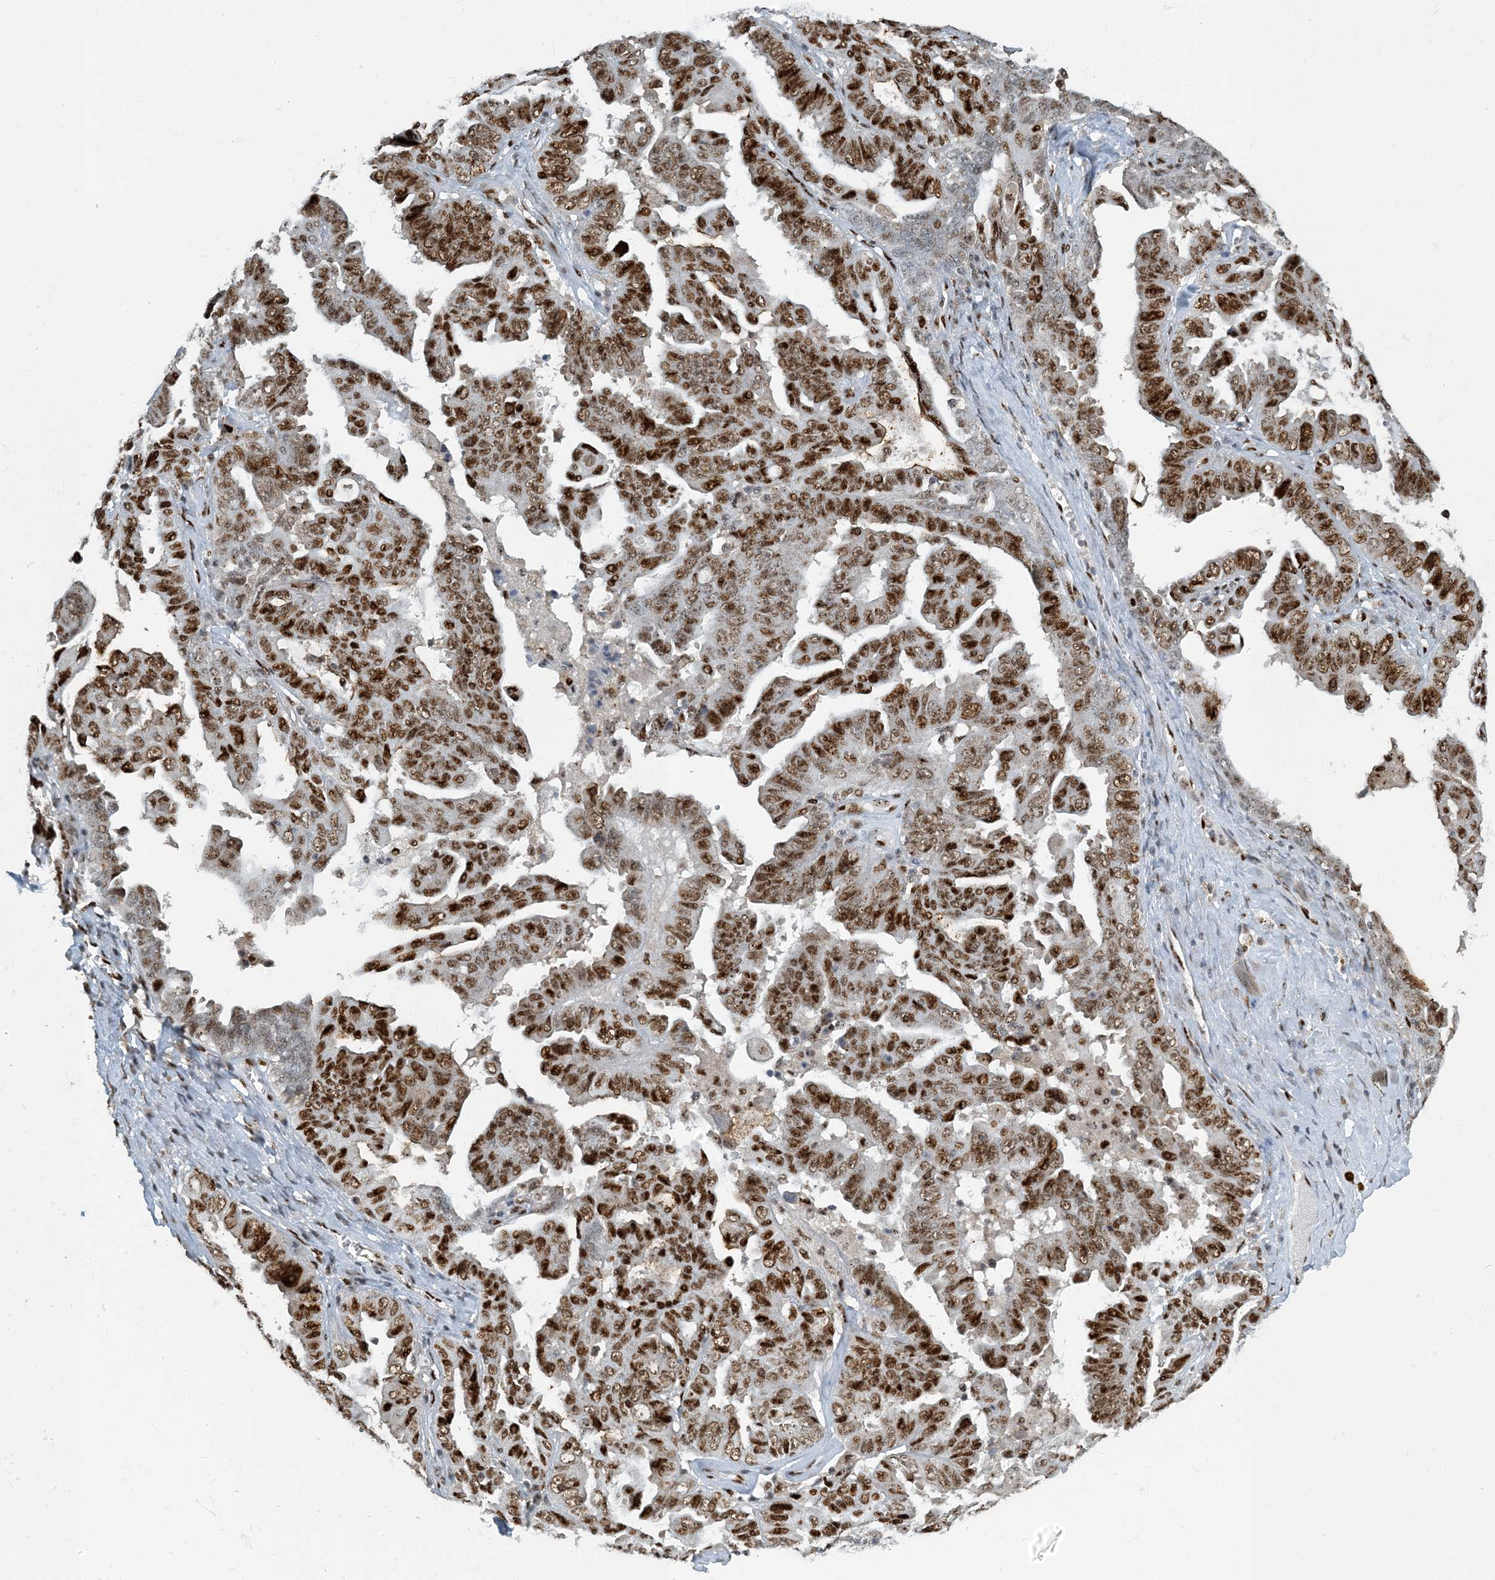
{"staining": {"intensity": "strong", "quantity": "25%-75%", "location": "nuclear"}, "tissue": "ovarian cancer", "cell_type": "Tumor cells", "image_type": "cancer", "snomed": [{"axis": "morphology", "description": "Carcinoma, endometroid"}, {"axis": "topography", "description": "Ovary"}], "caption": "Brown immunohistochemical staining in human endometroid carcinoma (ovarian) reveals strong nuclear staining in about 25%-75% of tumor cells.", "gene": "MBD1", "patient": {"sex": "female", "age": 62}}